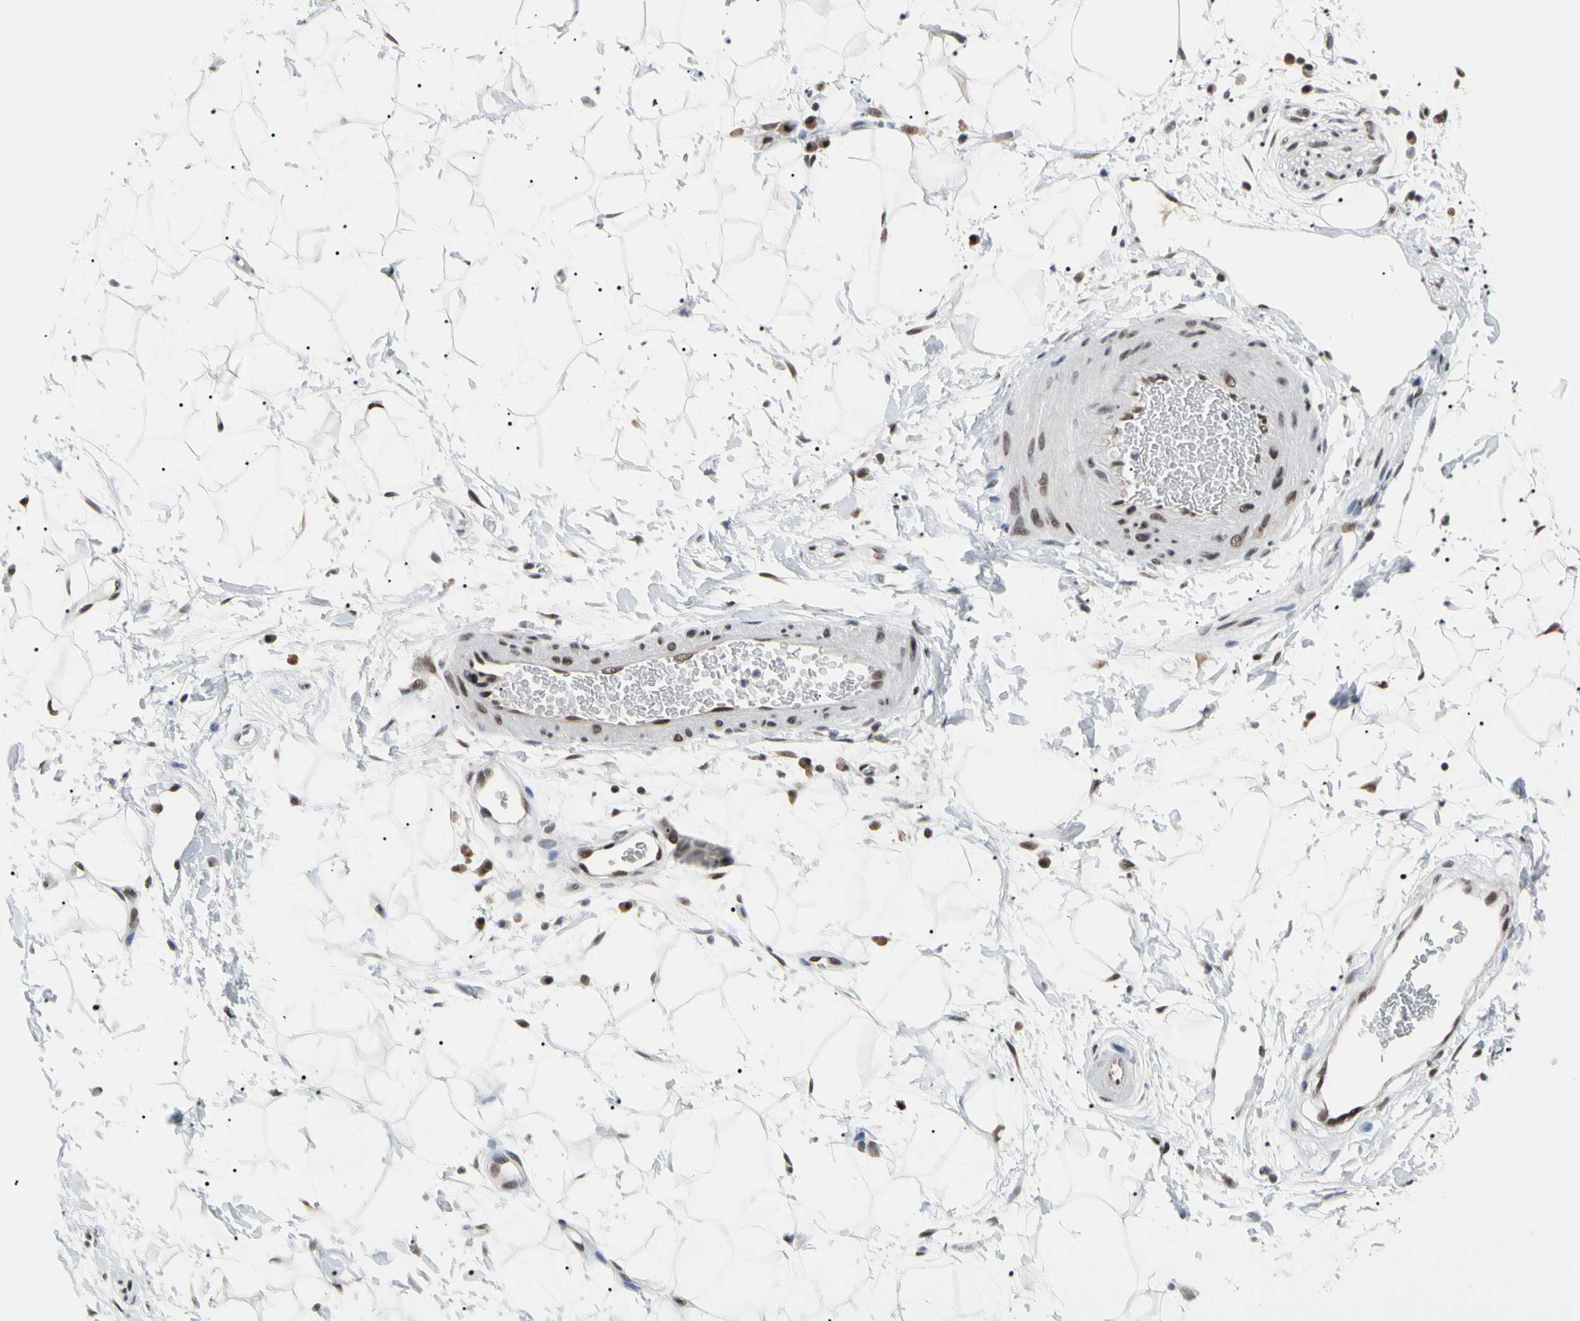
{"staining": {"intensity": "moderate", "quantity": "<25%", "location": "nuclear"}, "tissue": "adipose tissue", "cell_type": "Adipocytes", "image_type": "normal", "snomed": [{"axis": "morphology", "description": "Normal tissue, NOS"}, {"axis": "topography", "description": "Soft tissue"}], "caption": "DAB (3,3'-diaminobenzidine) immunohistochemical staining of normal adipose tissue reveals moderate nuclear protein positivity in approximately <25% of adipocytes.", "gene": "FAM98B", "patient": {"sex": "male", "age": 72}}